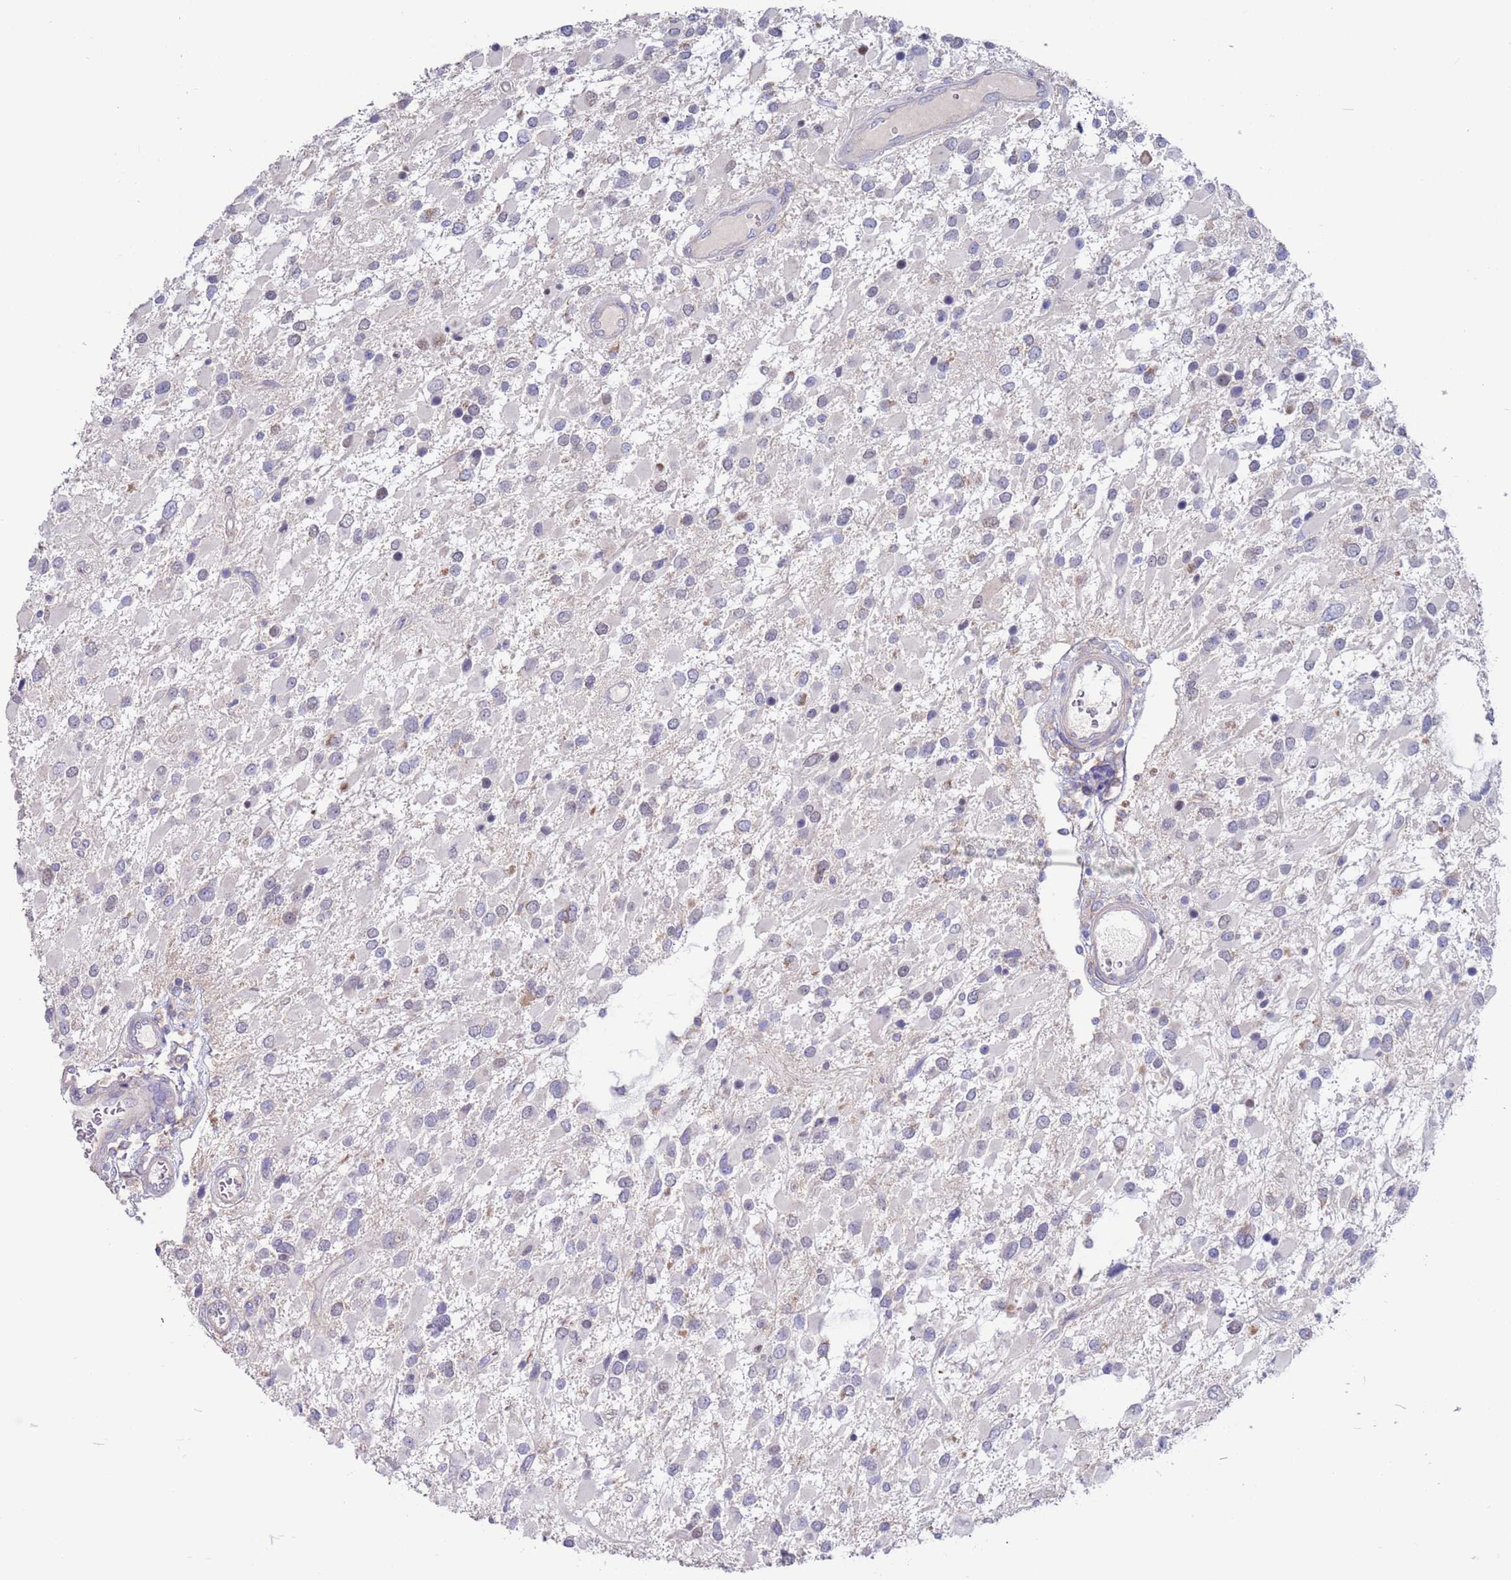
{"staining": {"intensity": "negative", "quantity": "none", "location": "none"}, "tissue": "glioma", "cell_type": "Tumor cells", "image_type": "cancer", "snomed": [{"axis": "morphology", "description": "Glioma, malignant, High grade"}, {"axis": "topography", "description": "Brain"}], "caption": "DAB (3,3'-diaminobenzidine) immunohistochemical staining of malignant glioma (high-grade) displays no significant staining in tumor cells.", "gene": "KRTCAP3", "patient": {"sex": "male", "age": 53}}